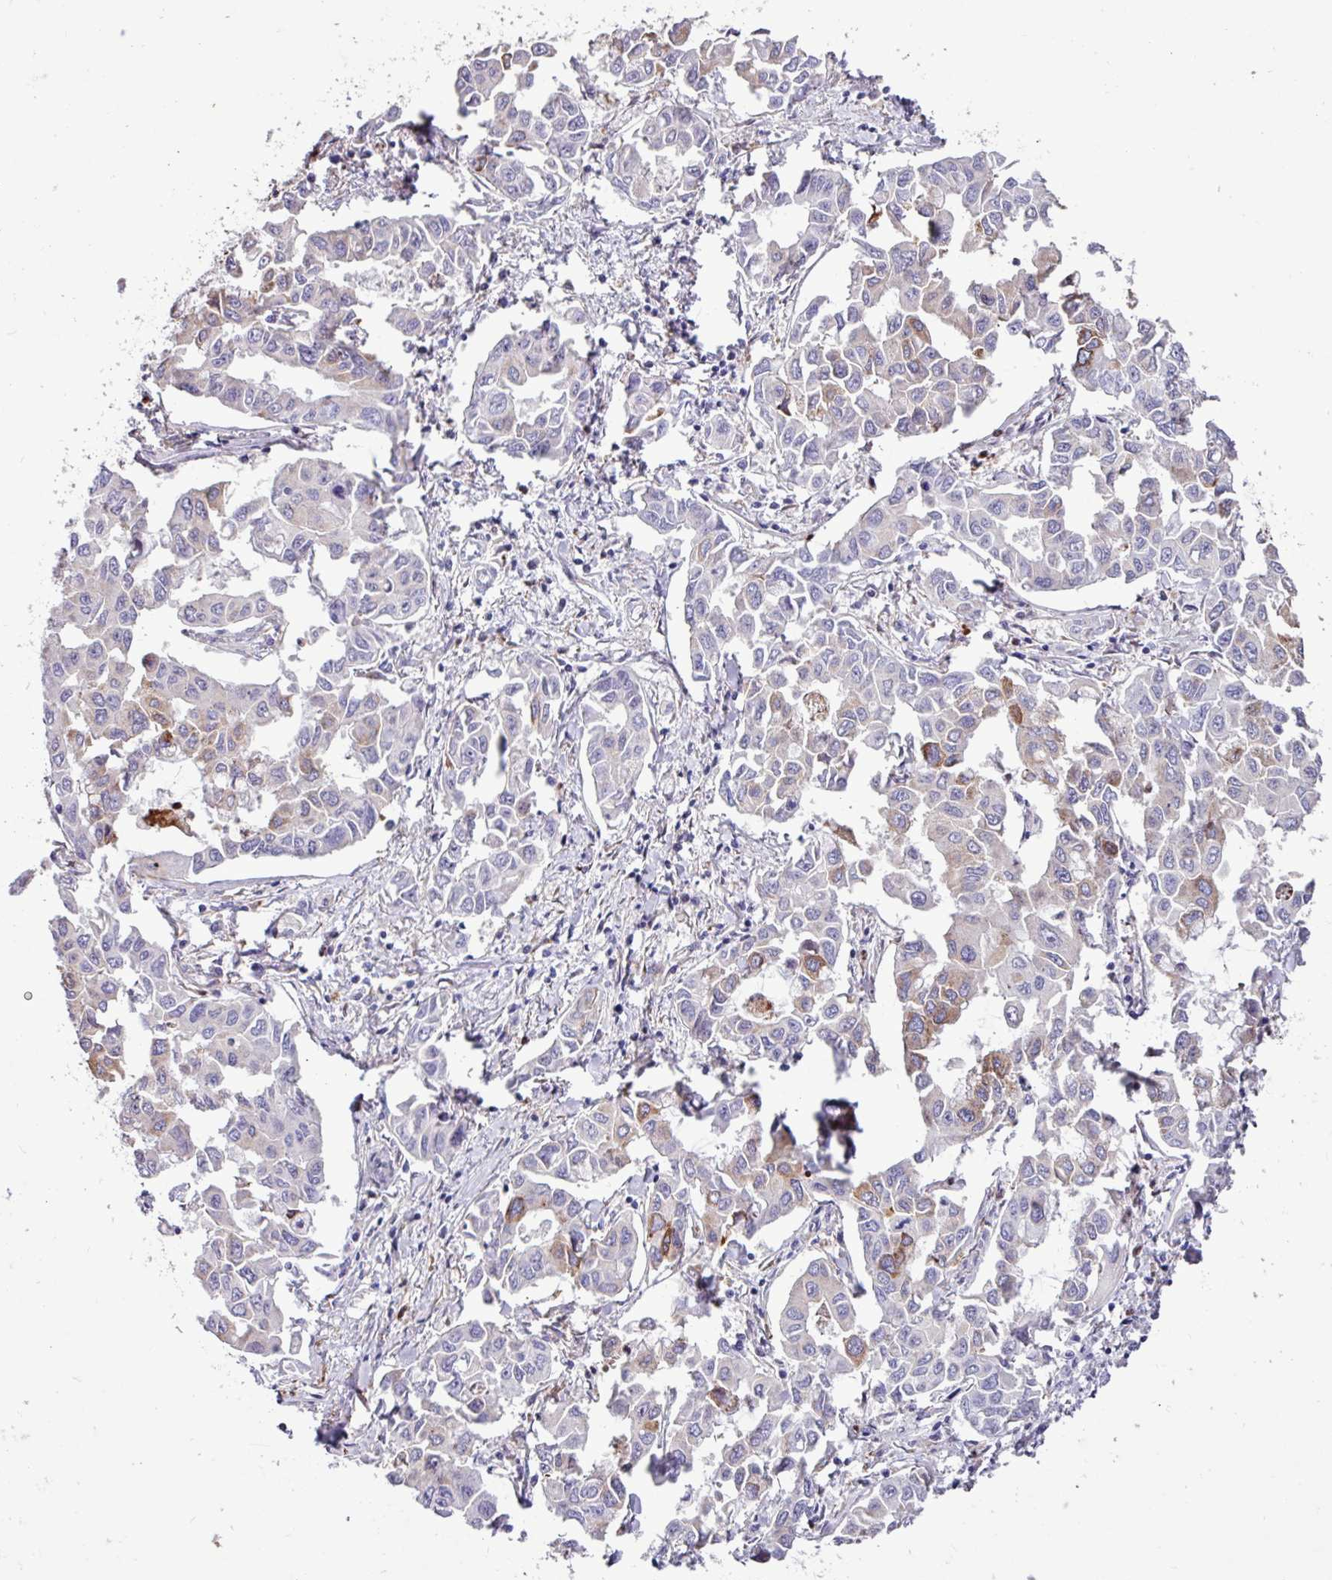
{"staining": {"intensity": "moderate", "quantity": "25%-75%", "location": "cytoplasmic/membranous"}, "tissue": "lung cancer", "cell_type": "Tumor cells", "image_type": "cancer", "snomed": [{"axis": "morphology", "description": "Adenocarcinoma, NOS"}, {"axis": "topography", "description": "Lung"}], "caption": "The immunohistochemical stain labels moderate cytoplasmic/membranous positivity in tumor cells of lung cancer (adenocarcinoma) tissue.", "gene": "PPP1R35", "patient": {"sex": "male", "age": 64}}